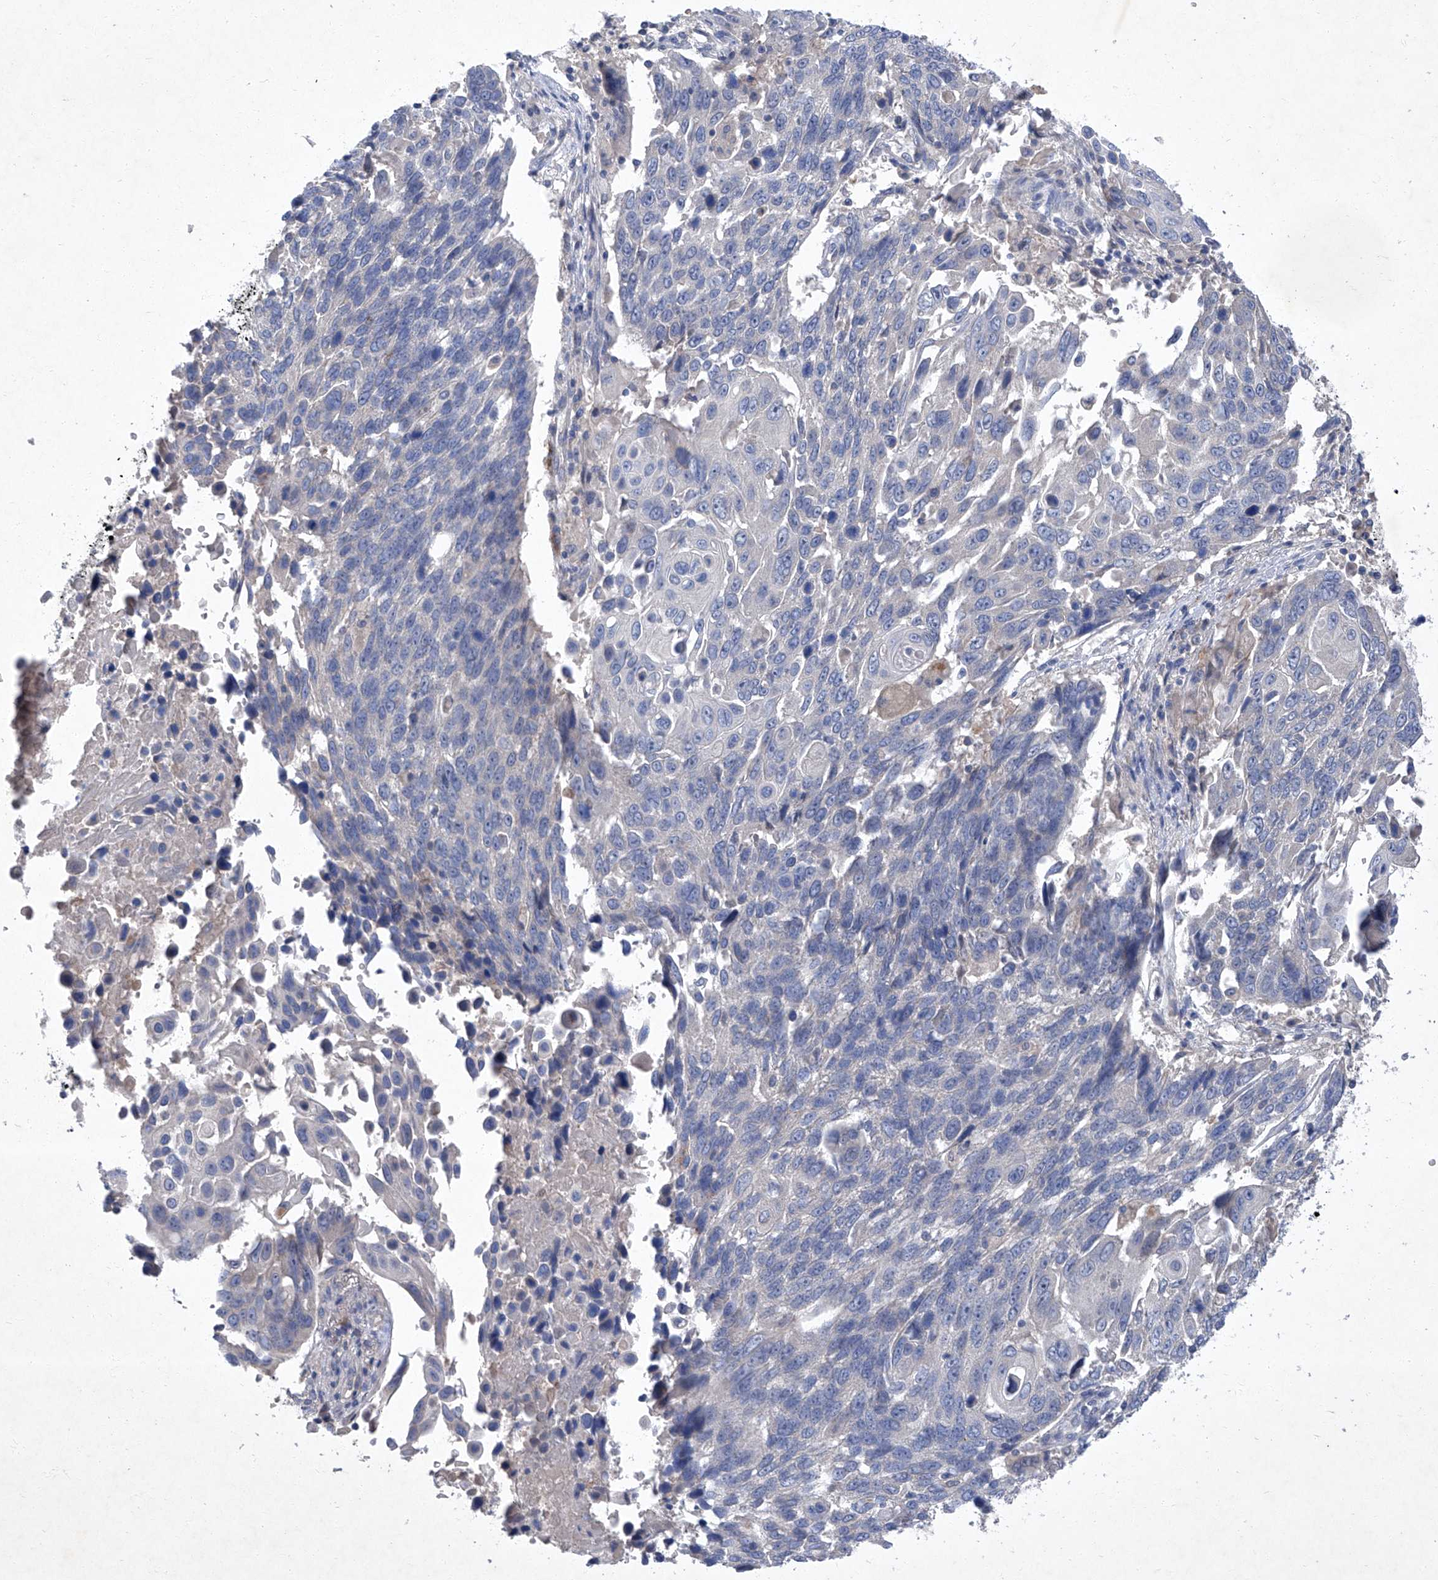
{"staining": {"intensity": "negative", "quantity": "none", "location": "none"}, "tissue": "lung cancer", "cell_type": "Tumor cells", "image_type": "cancer", "snomed": [{"axis": "morphology", "description": "Squamous cell carcinoma, NOS"}, {"axis": "topography", "description": "Lung"}], "caption": "A high-resolution histopathology image shows IHC staining of lung cancer (squamous cell carcinoma), which displays no significant staining in tumor cells.", "gene": "SBK2", "patient": {"sex": "male", "age": 66}}